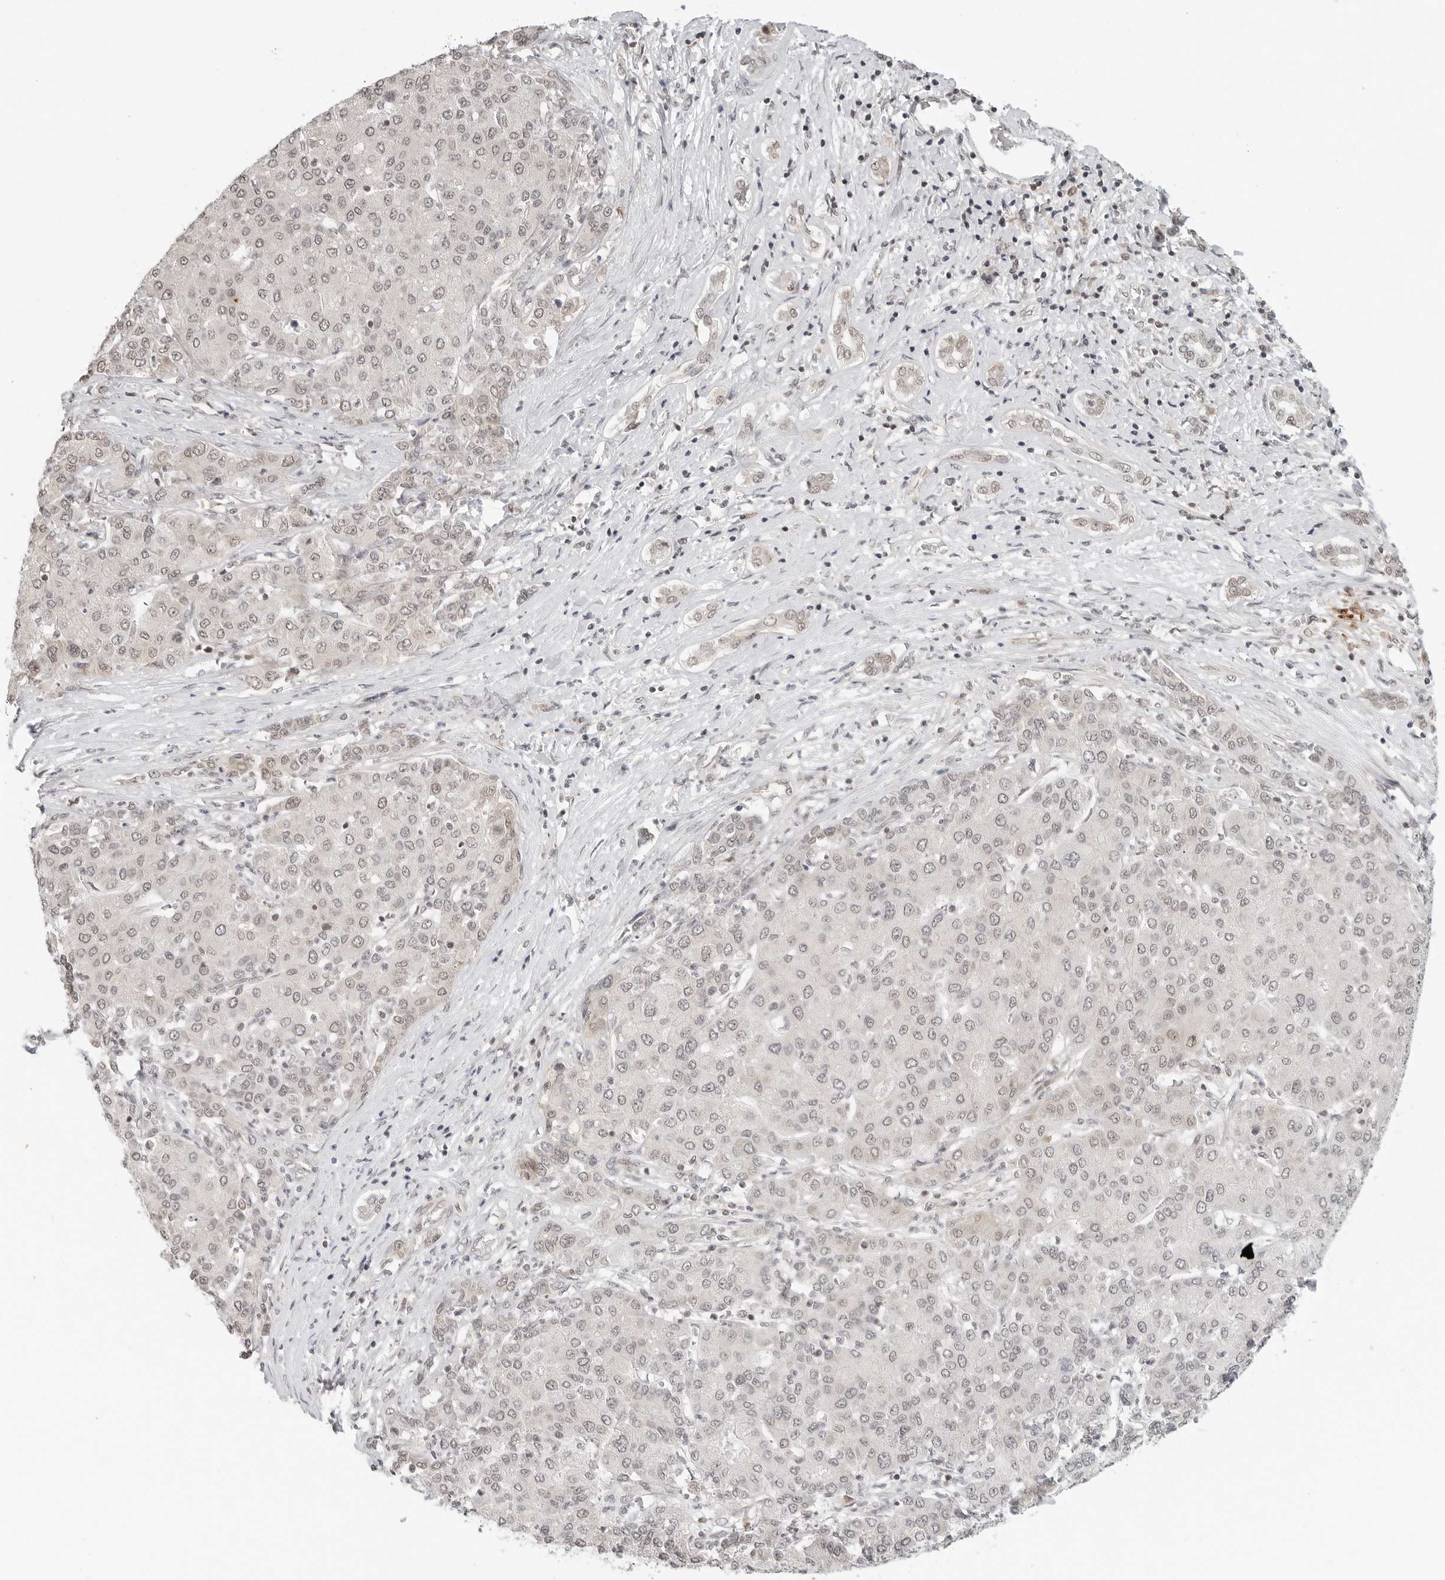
{"staining": {"intensity": "weak", "quantity": "25%-75%", "location": "nuclear"}, "tissue": "liver cancer", "cell_type": "Tumor cells", "image_type": "cancer", "snomed": [{"axis": "morphology", "description": "Carcinoma, Hepatocellular, NOS"}, {"axis": "topography", "description": "Liver"}], "caption": "A low amount of weak nuclear staining is identified in approximately 25%-75% of tumor cells in hepatocellular carcinoma (liver) tissue. (DAB (3,3'-diaminobenzidine) IHC, brown staining for protein, blue staining for nuclei).", "gene": "METAP1", "patient": {"sex": "male", "age": 65}}